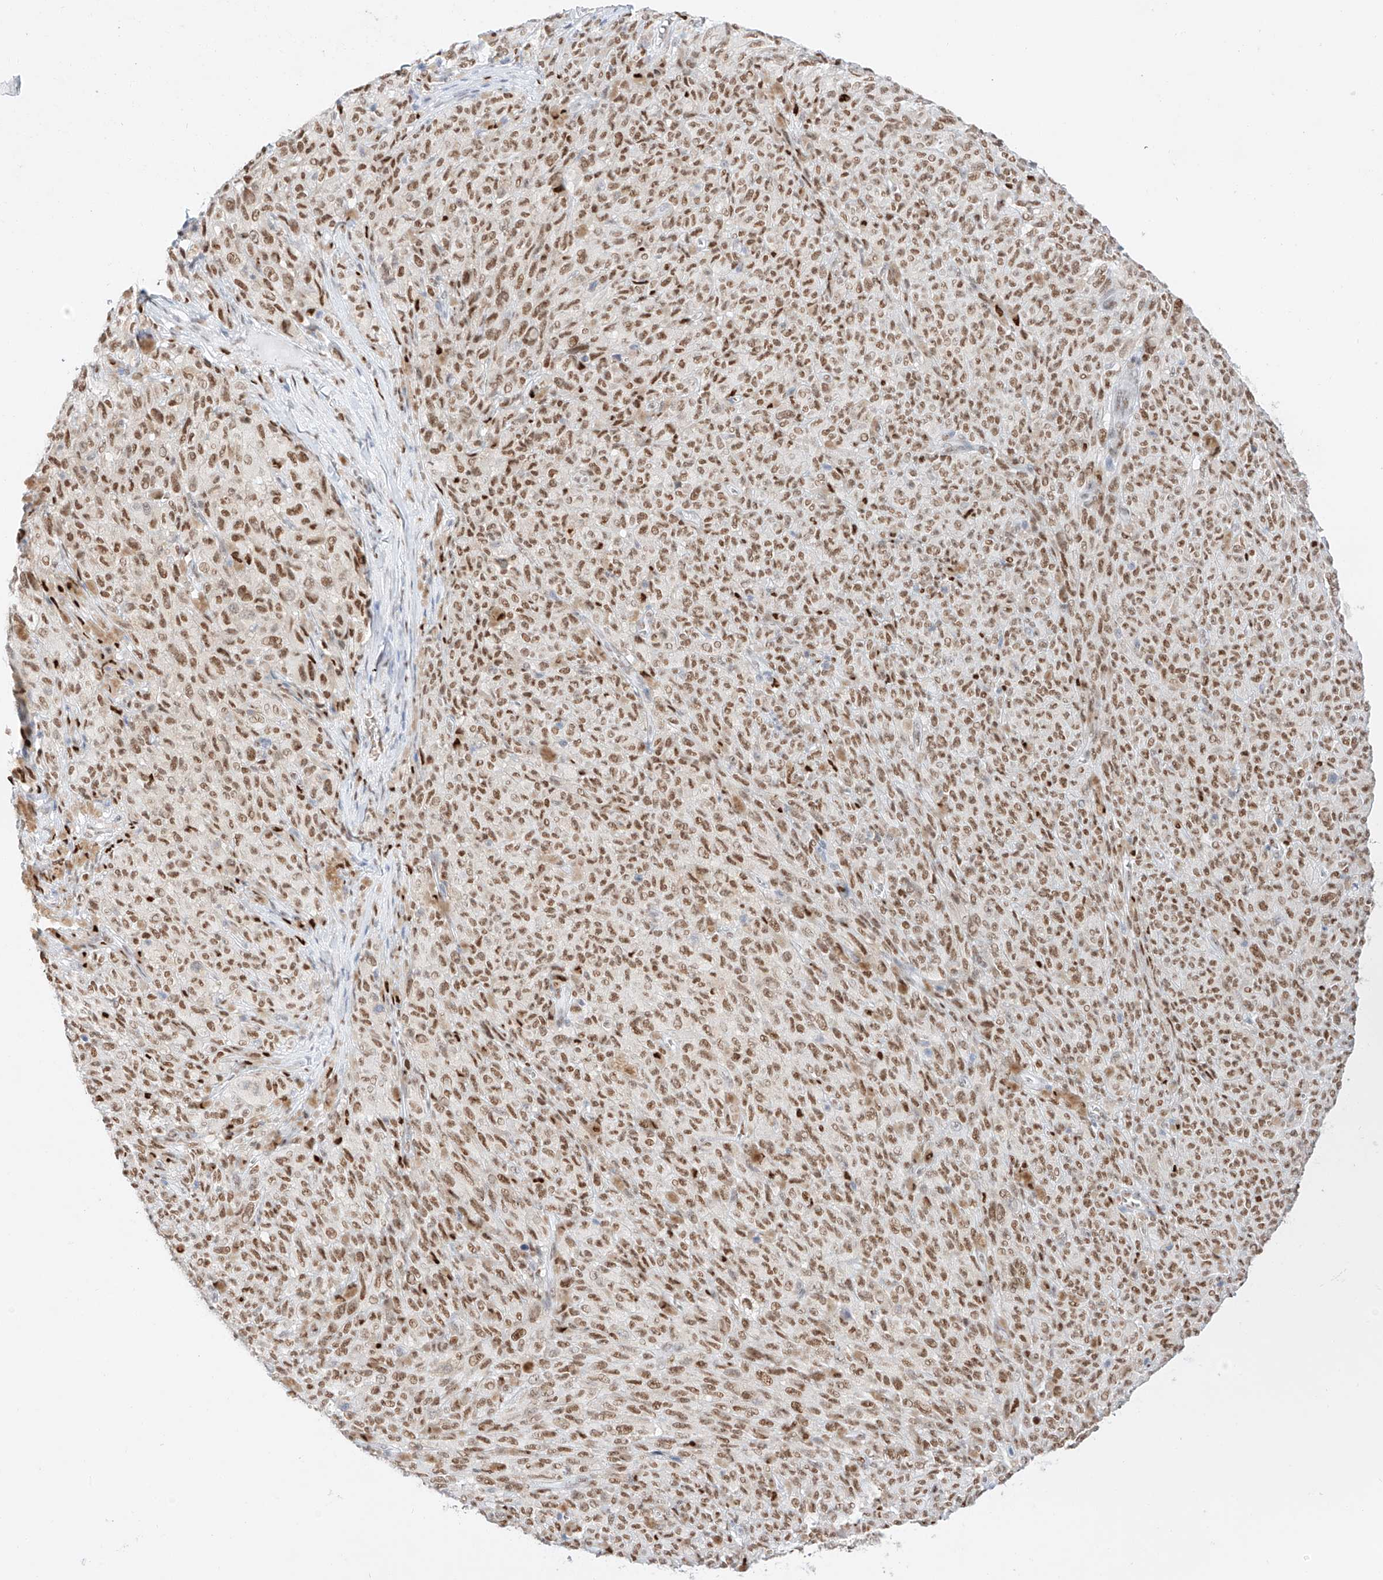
{"staining": {"intensity": "moderate", "quantity": ">75%", "location": "nuclear"}, "tissue": "melanoma", "cell_type": "Tumor cells", "image_type": "cancer", "snomed": [{"axis": "morphology", "description": "Malignant melanoma, NOS"}, {"axis": "topography", "description": "Skin"}], "caption": "The micrograph shows a brown stain indicating the presence of a protein in the nuclear of tumor cells in melanoma.", "gene": "APIP", "patient": {"sex": "female", "age": 82}}